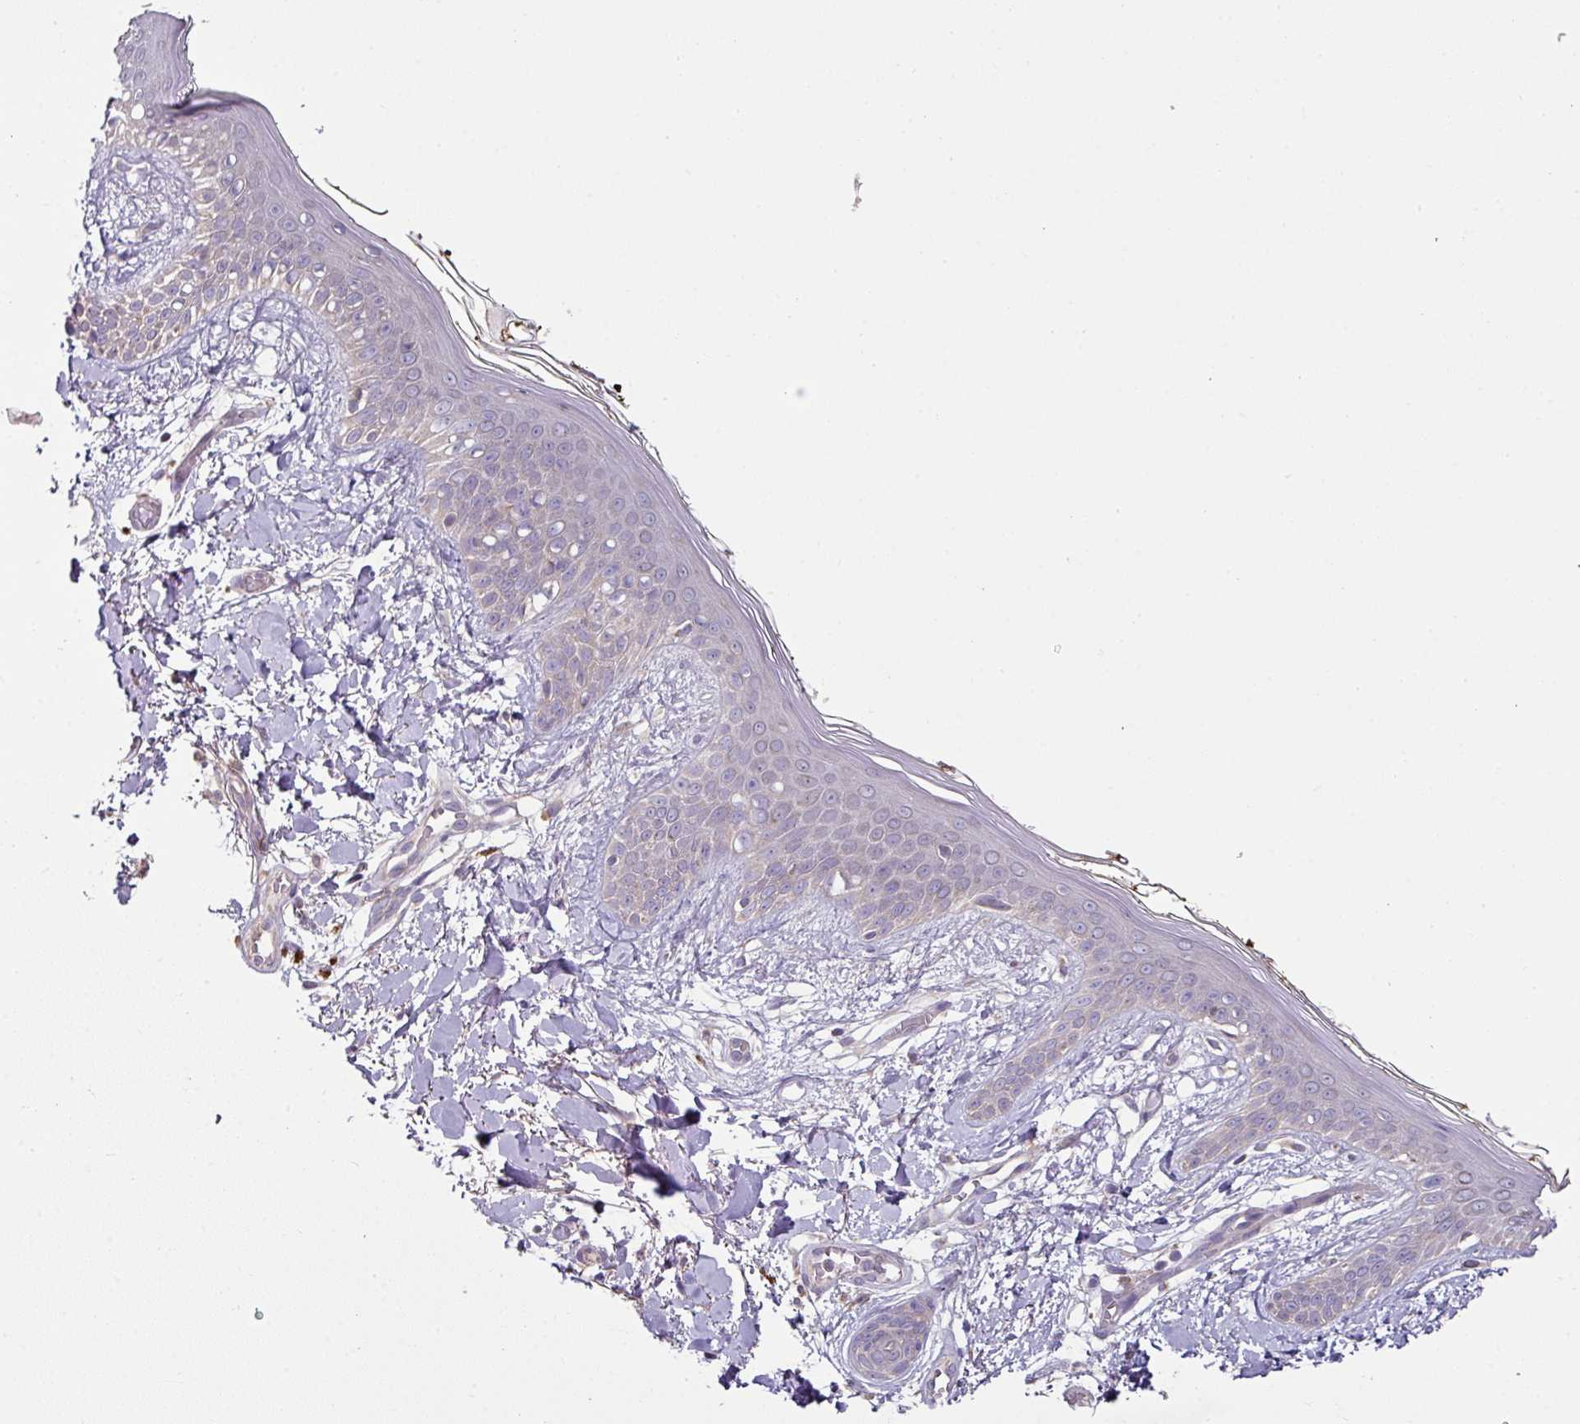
{"staining": {"intensity": "moderate", "quantity": ">75%", "location": "cytoplasmic/membranous"}, "tissue": "skin", "cell_type": "Fibroblasts", "image_type": "normal", "snomed": [{"axis": "morphology", "description": "Normal tissue, NOS"}, {"axis": "topography", "description": "Skin"}], "caption": "This image displays immunohistochemistry (IHC) staining of unremarkable human skin, with medium moderate cytoplasmic/membranous expression in about >75% of fibroblasts.", "gene": "LRRC9", "patient": {"sex": "female", "age": 34}}